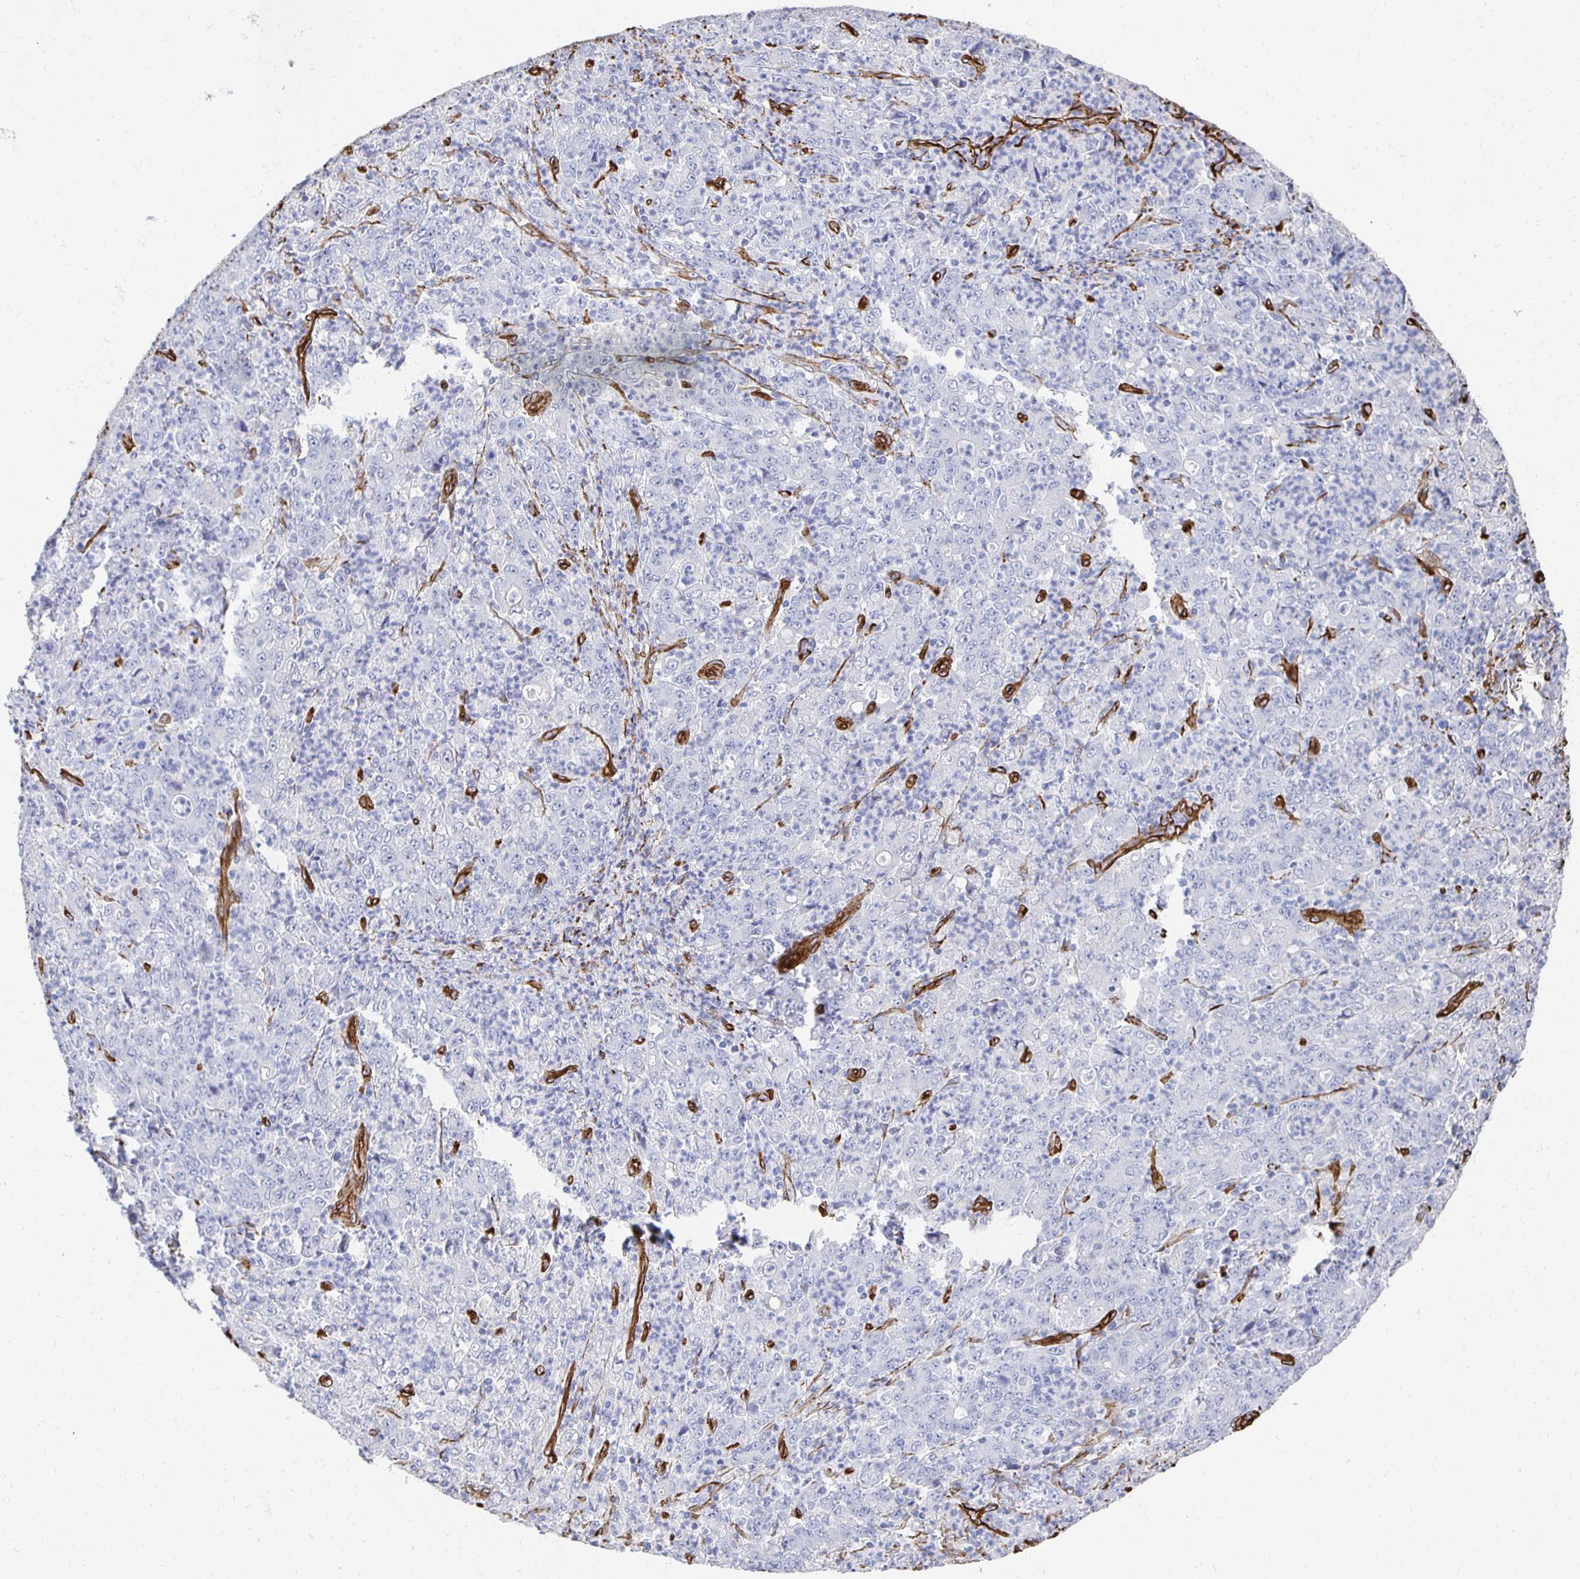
{"staining": {"intensity": "negative", "quantity": "none", "location": "none"}, "tissue": "stomach cancer", "cell_type": "Tumor cells", "image_type": "cancer", "snomed": [{"axis": "morphology", "description": "Adenocarcinoma, NOS"}, {"axis": "topography", "description": "Stomach, lower"}], "caption": "This is a micrograph of immunohistochemistry staining of stomach cancer, which shows no expression in tumor cells. (IHC, brightfield microscopy, high magnification).", "gene": "VIPR2", "patient": {"sex": "female", "age": 71}}